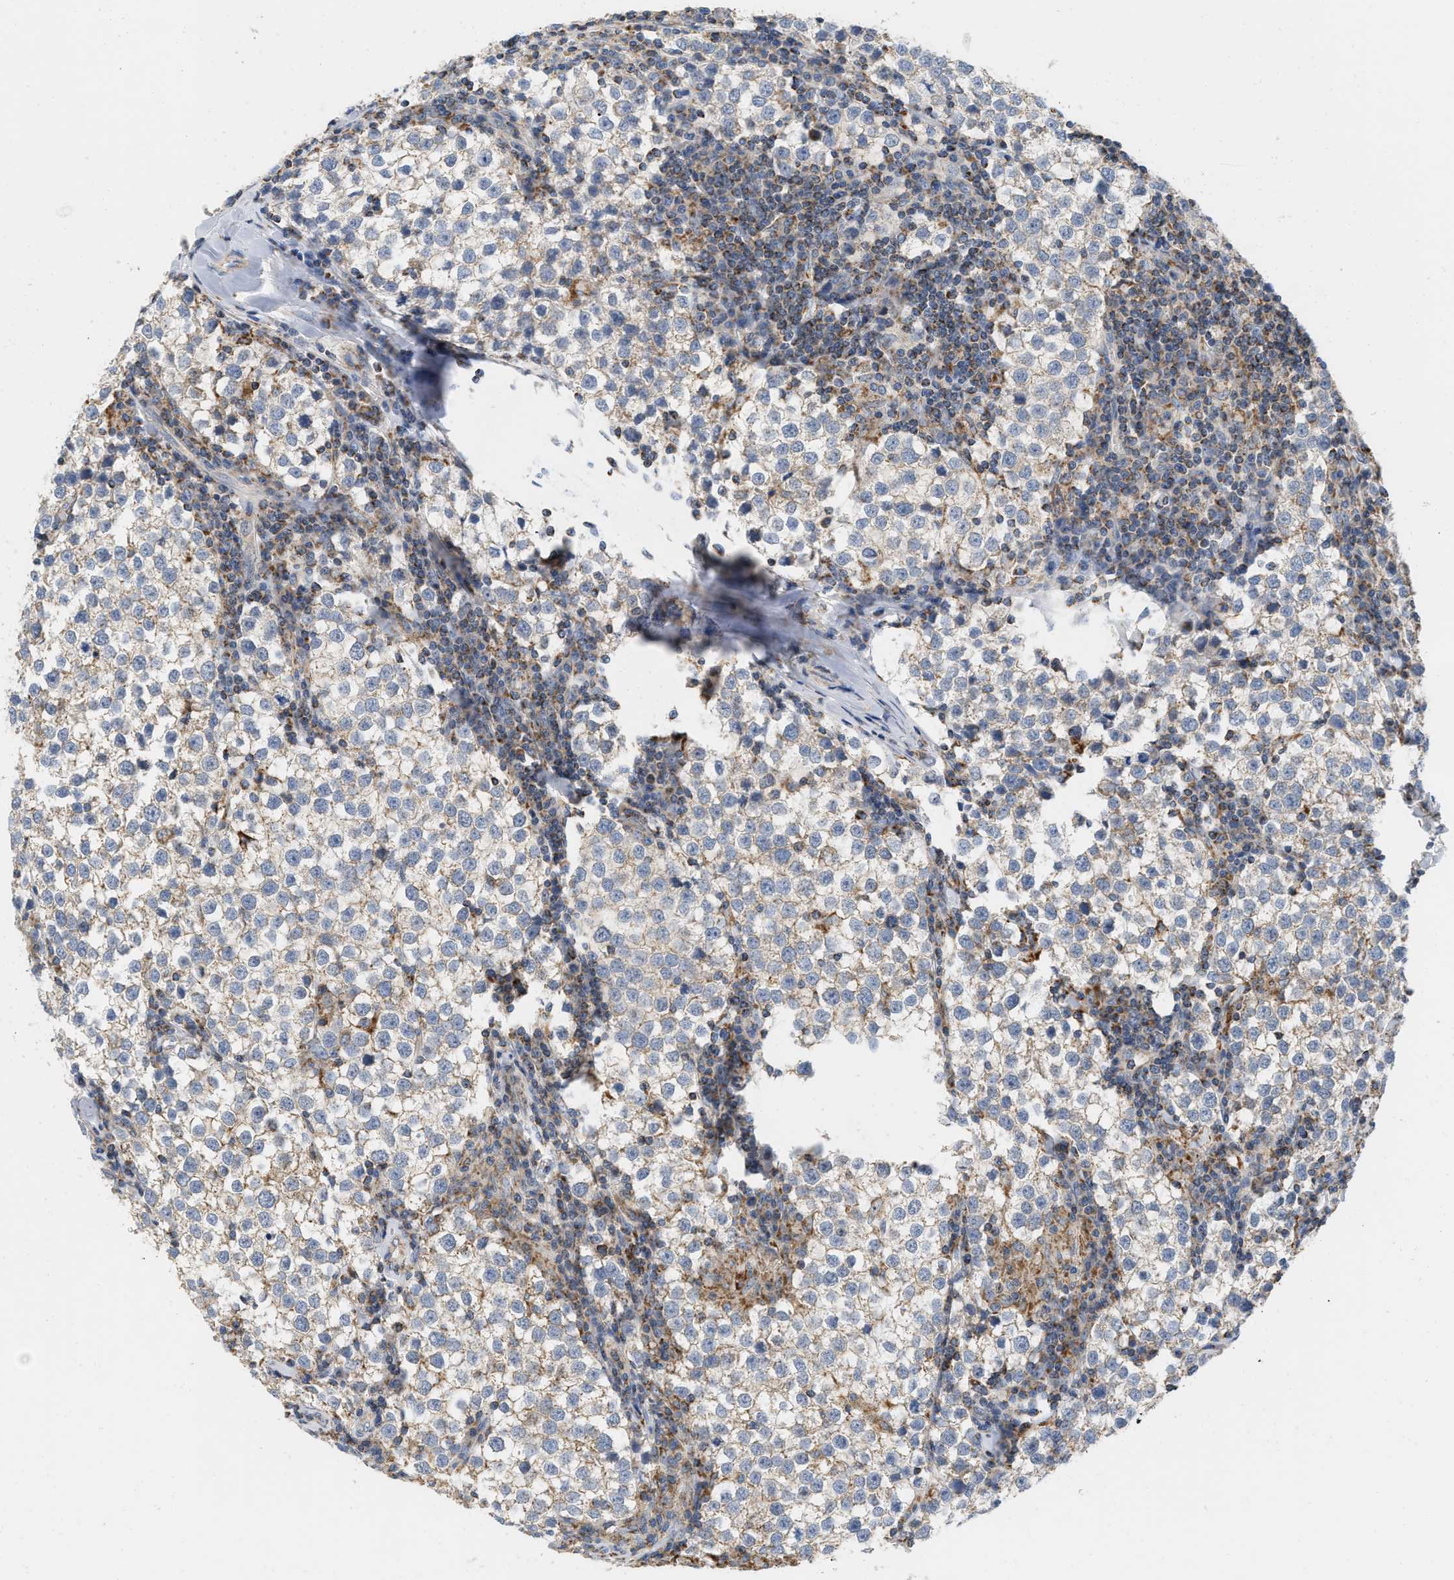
{"staining": {"intensity": "moderate", "quantity": "25%-75%", "location": "cytoplasmic/membranous"}, "tissue": "testis cancer", "cell_type": "Tumor cells", "image_type": "cancer", "snomed": [{"axis": "morphology", "description": "Seminoma, NOS"}, {"axis": "morphology", "description": "Carcinoma, Embryonal, NOS"}, {"axis": "topography", "description": "Testis"}], "caption": "The micrograph displays a brown stain indicating the presence of a protein in the cytoplasmic/membranous of tumor cells in testis cancer.", "gene": "GRB10", "patient": {"sex": "male", "age": 36}}